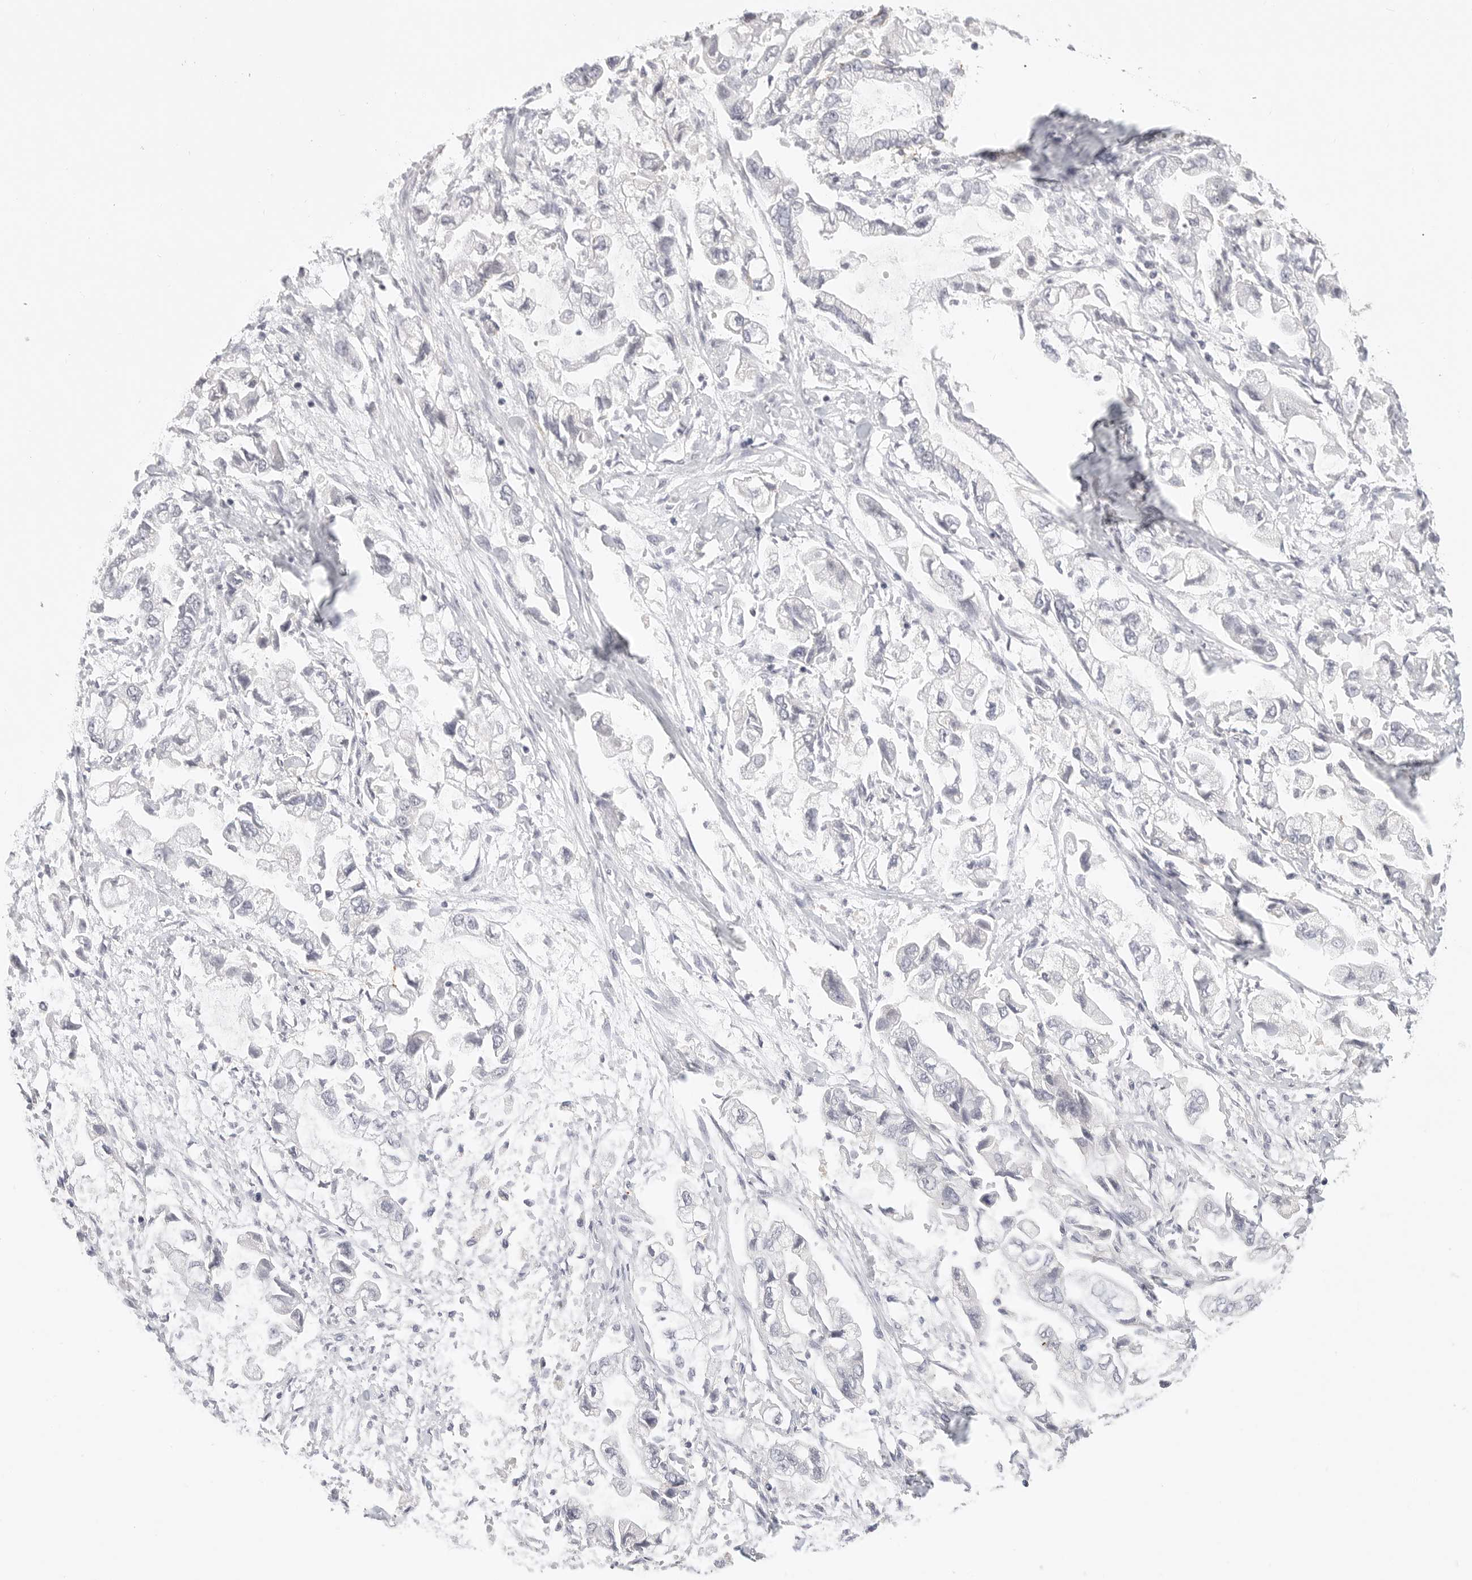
{"staining": {"intensity": "negative", "quantity": "none", "location": "none"}, "tissue": "stomach cancer", "cell_type": "Tumor cells", "image_type": "cancer", "snomed": [{"axis": "morphology", "description": "Normal tissue, NOS"}, {"axis": "morphology", "description": "Adenocarcinoma, NOS"}, {"axis": "topography", "description": "Stomach"}], "caption": "The micrograph exhibits no significant positivity in tumor cells of adenocarcinoma (stomach). (DAB (3,3'-diaminobenzidine) IHC, high magnification).", "gene": "FBN2", "patient": {"sex": "male", "age": 62}}